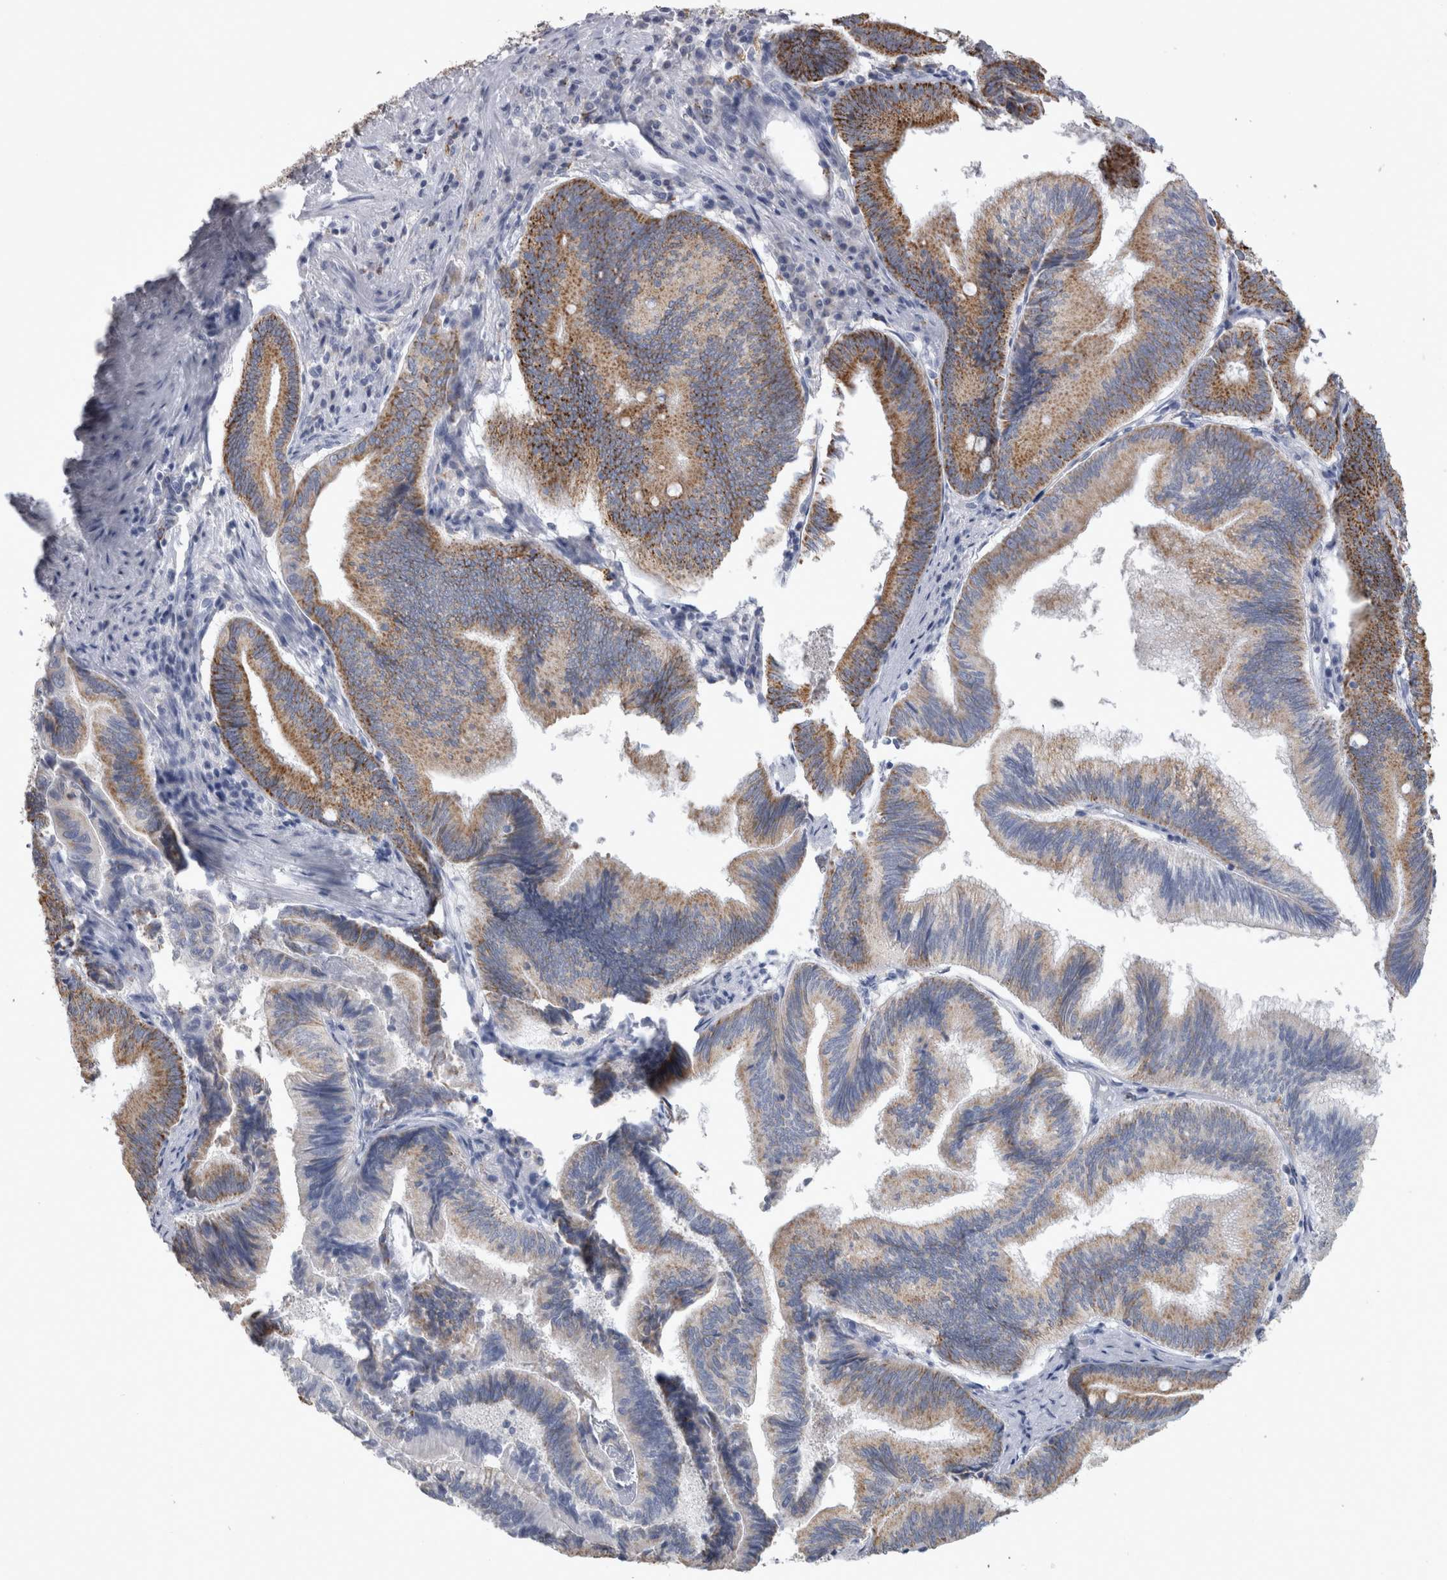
{"staining": {"intensity": "strong", "quantity": "25%-75%", "location": "cytoplasmic/membranous"}, "tissue": "pancreatic cancer", "cell_type": "Tumor cells", "image_type": "cancer", "snomed": [{"axis": "morphology", "description": "Adenocarcinoma, NOS"}, {"axis": "topography", "description": "Pancreas"}], "caption": "A high amount of strong cytoplasmic/membranous positivity is seen in approximately 25%-75% of tumor cells in pancreatic cancer tissue.", "gene": "GATM", "patient": {"sex": "male", "age": 82}}